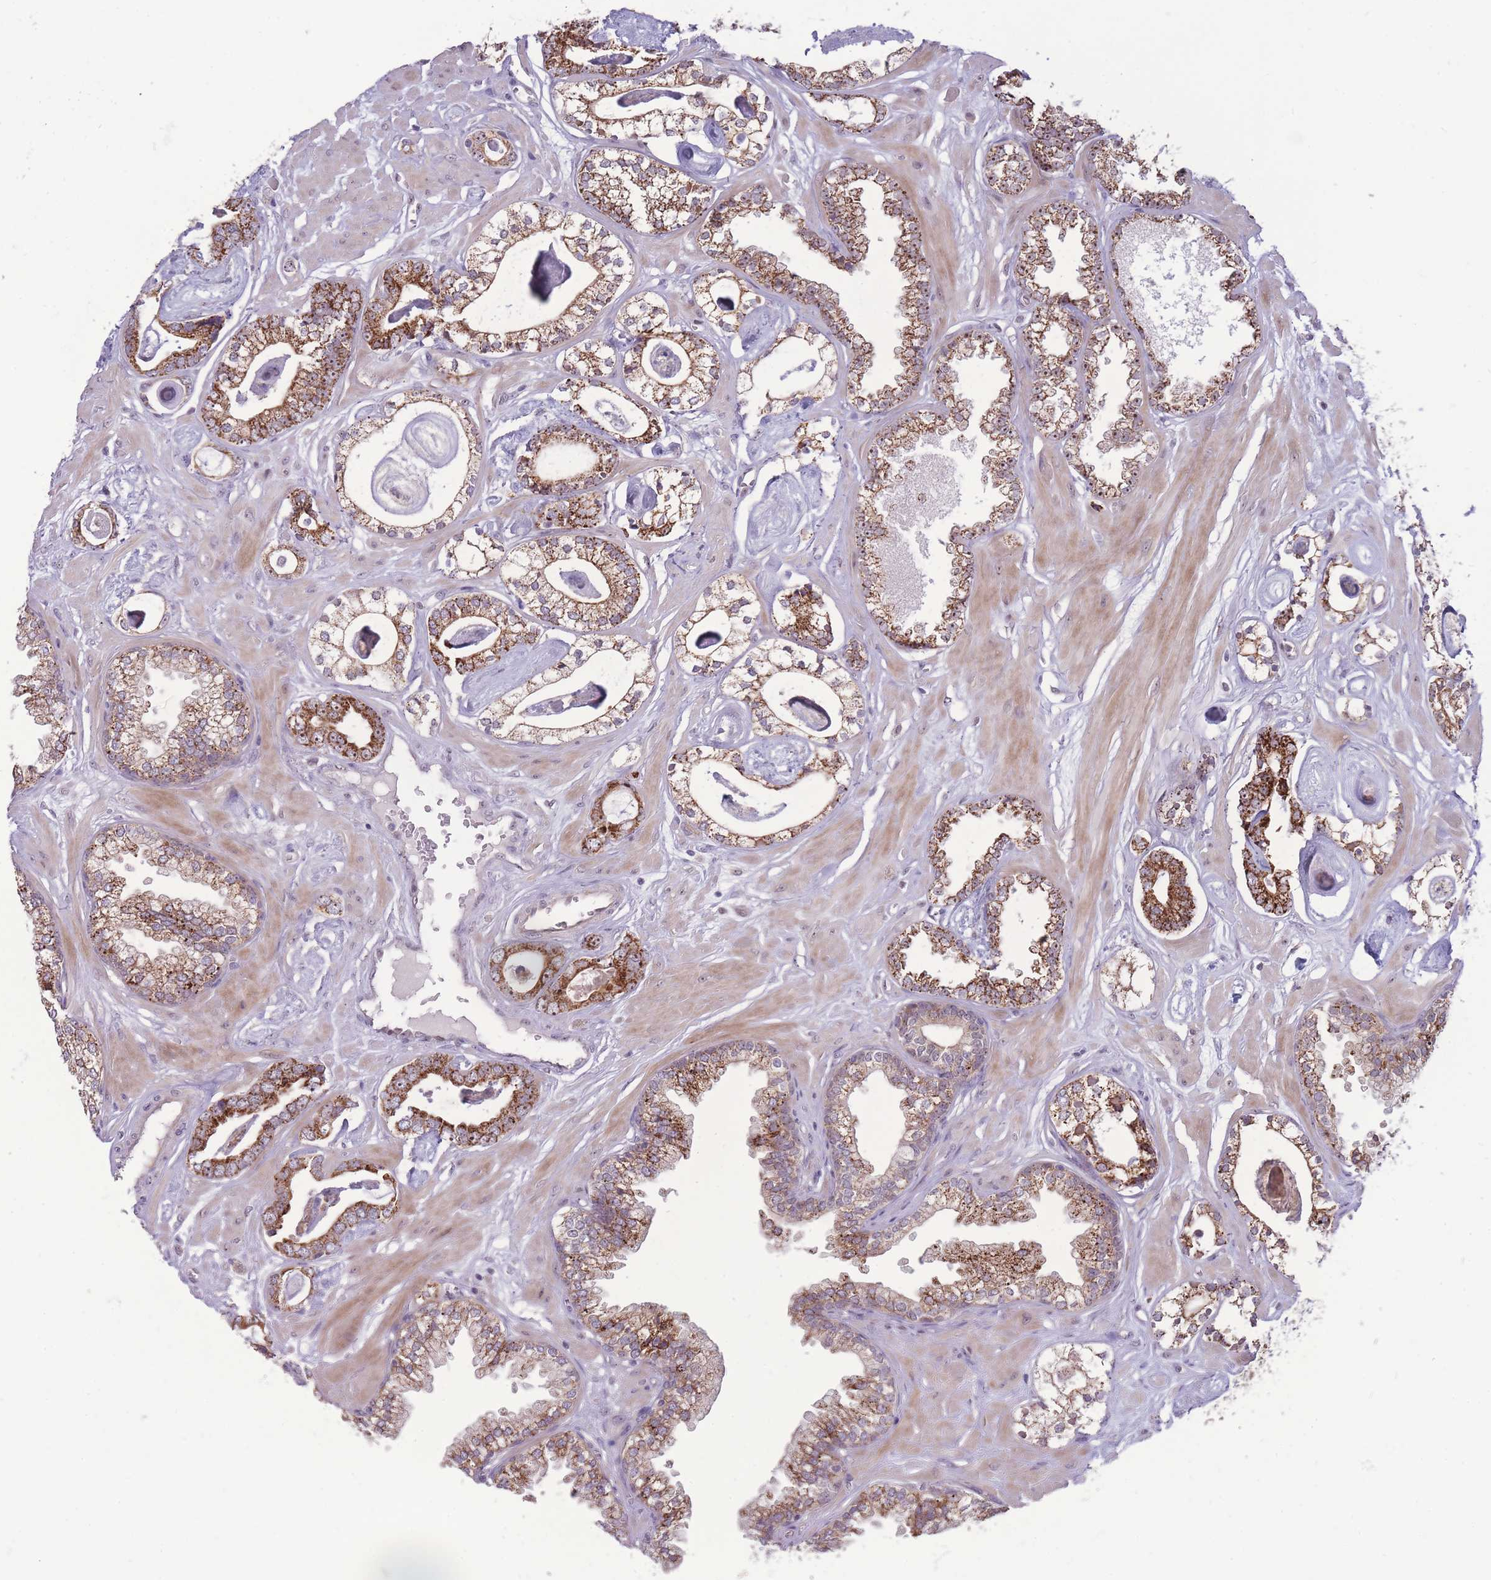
{"staining": {"intensity": "strong", "quantity": ">75%", "location": "cytoplasmic/membranous"}, "tissue": "prostate cancer", "cell_type": "Tumor cells", "image_type": "cancer", "snomed": [{"axis": "morphology", "description": "Adenocarcinoma, Low grade"}, {"axis": "topography", "description": "Prostate"}], "caption": "A high-resolution histopathology image shows immunohistochemistry (IHC) staining of low-grade adenocarcinoma (prostate), which exhibits strong cytoplasmic/membranous expression in approximately >75% of tumor cells.", "gene": "MCIDAS", "patient": {"sex": "male", "age": 60}}